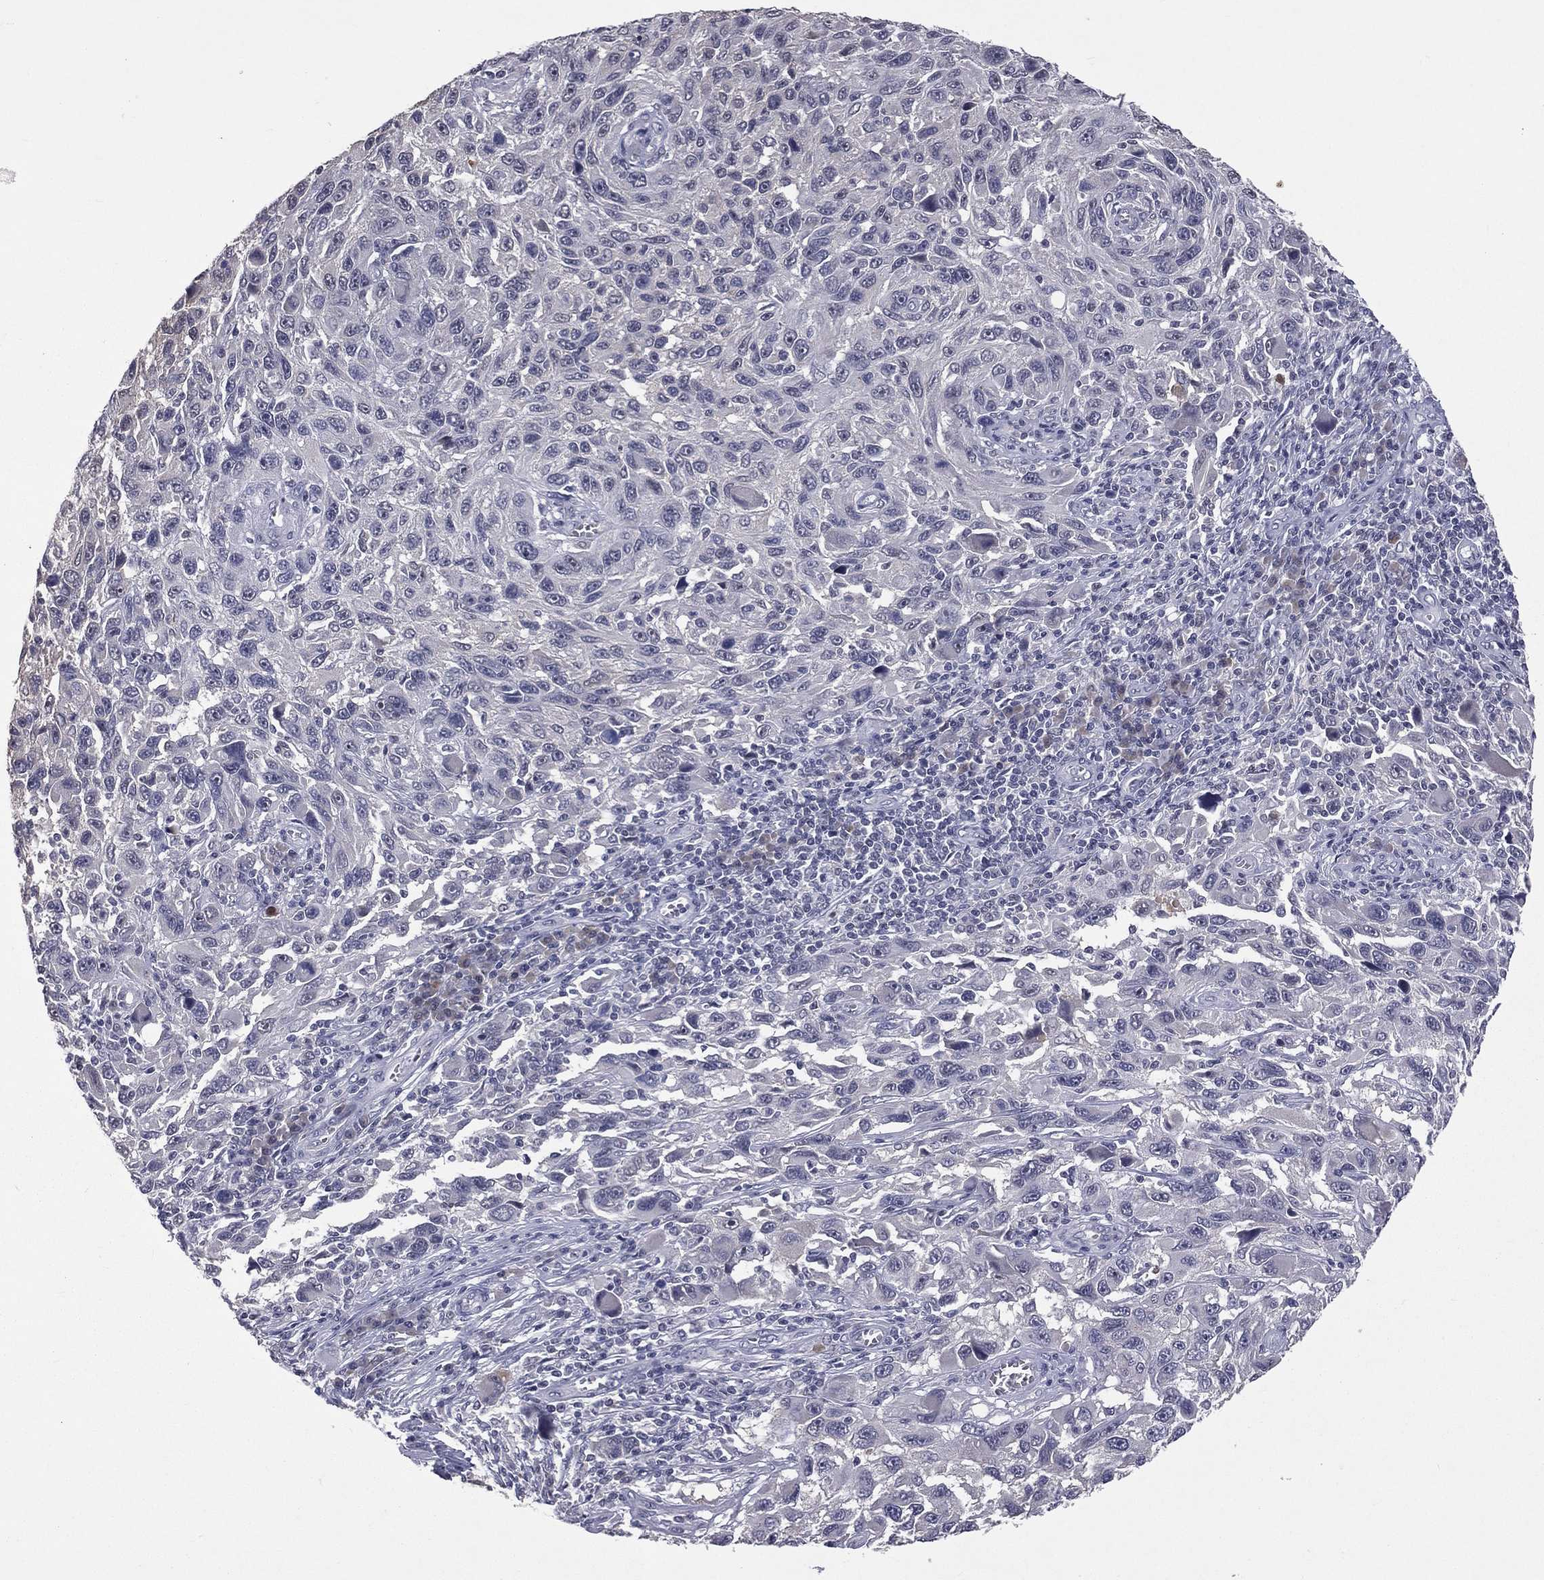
{"staining": {"intensity": "negative", "quantity": "none", "location": "none"}, "tissue": "melanoma", "cell_type": "Tumor cells", "image_type": "cancer", "snomed": [{"axis": "morphology", "description": "Malignant melanoma, NOS"}, {"axis": "topography", "description": "Skin"}], "caption": "A micrograph of human malignant melanoma is negative for staining in tumor cells.", "gene": "DSG4", "patient": {"sex": "male", "age": 53}}